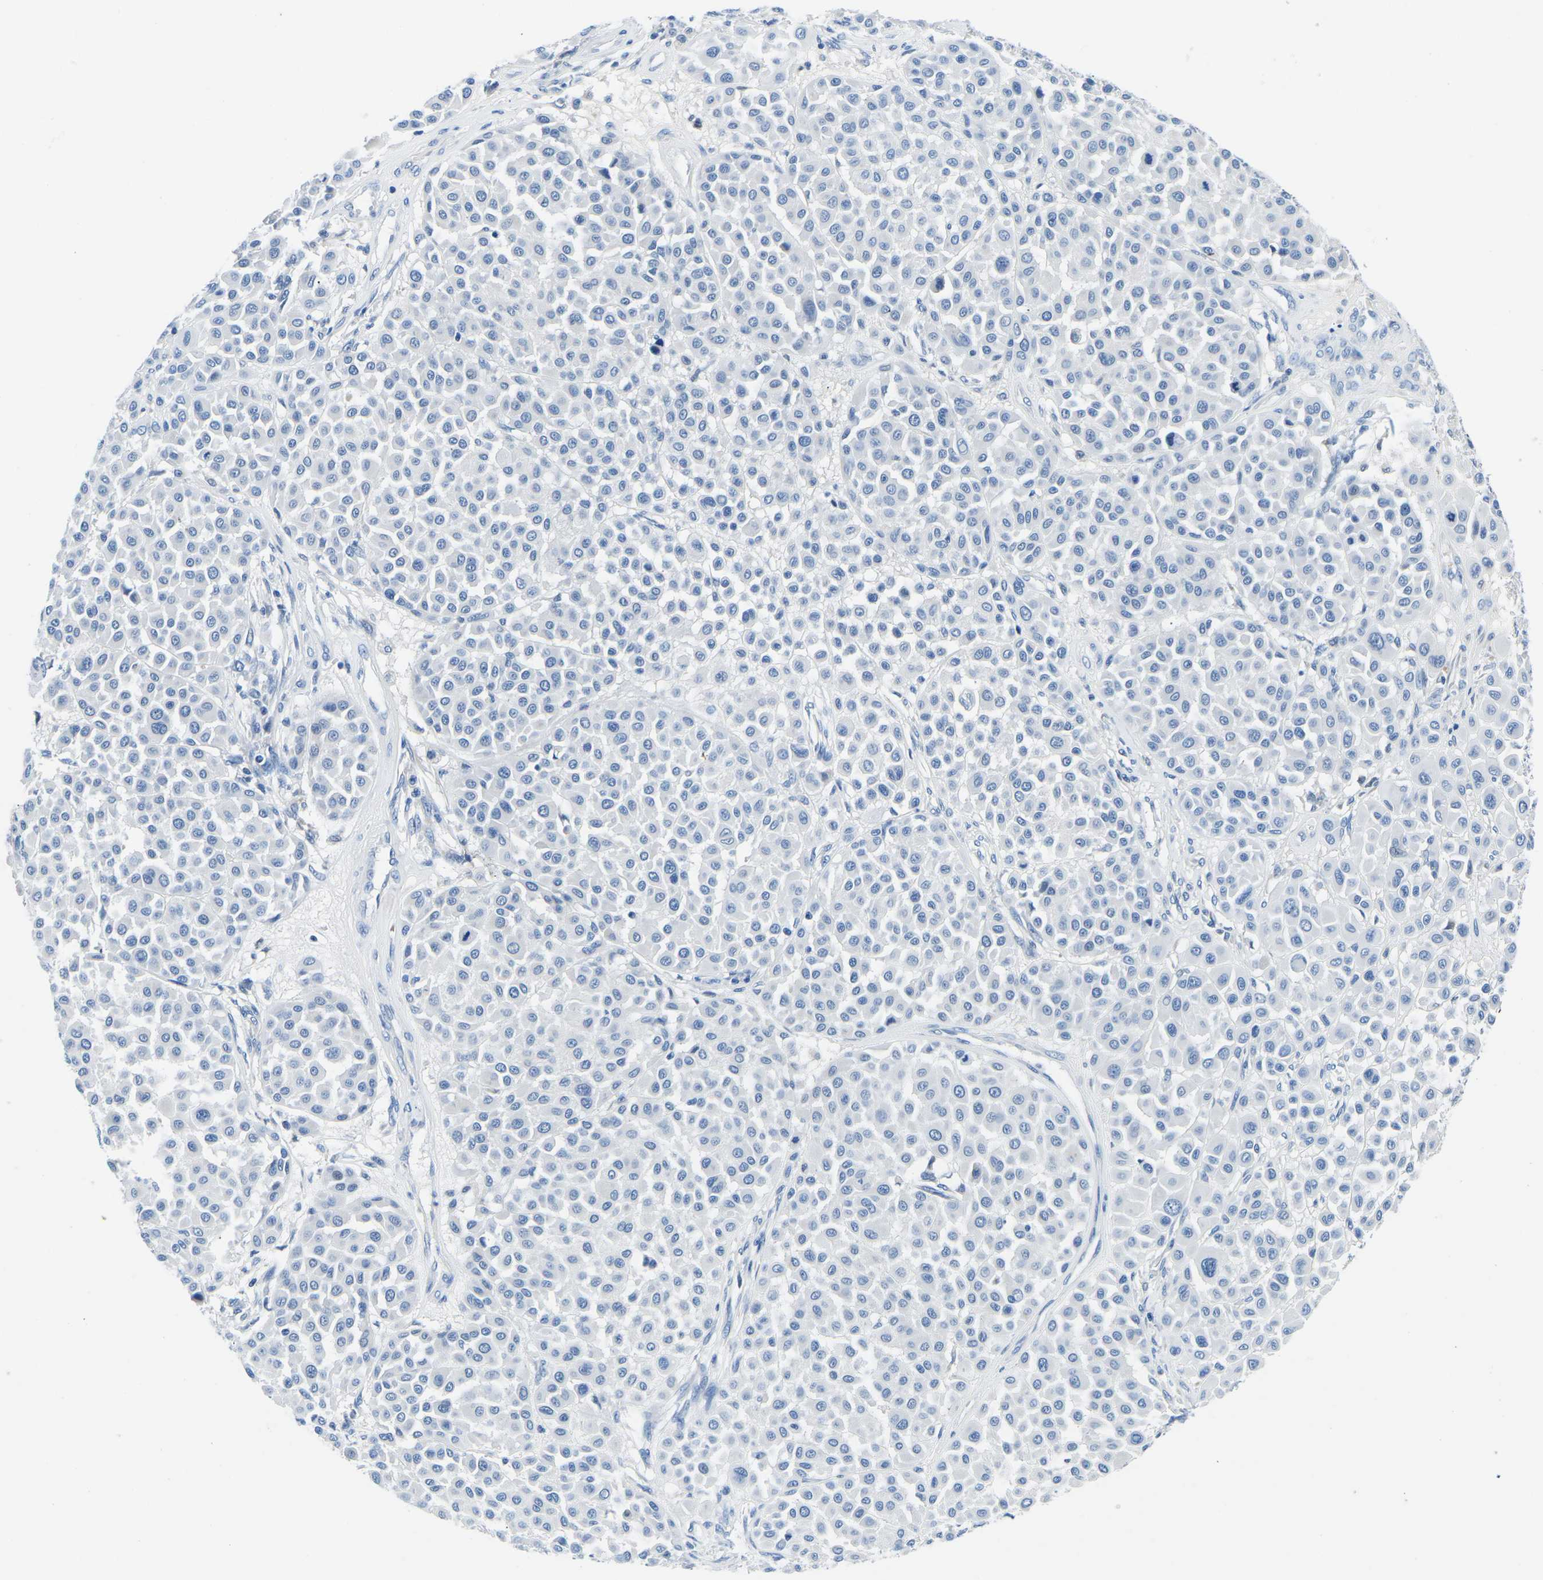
{"staining": {"intensity": "negative", "quantity": "none", "location": "none"}, "tissue": "melanoma", "cell_type": "Tumor cells", "image_type": "cancer", "snomed": [{"axis": "morphology", "description": "Malignant melanoma, Metastatic site"}, {"axis": "topography", "description": "Soft tissue"}], "caption": "A photomicrograph of melanoma stained for a protein reveals no brown staining in tumor cells.", "gene": "TM6SF1", "patient": {"sex": "male", "age": 41}}